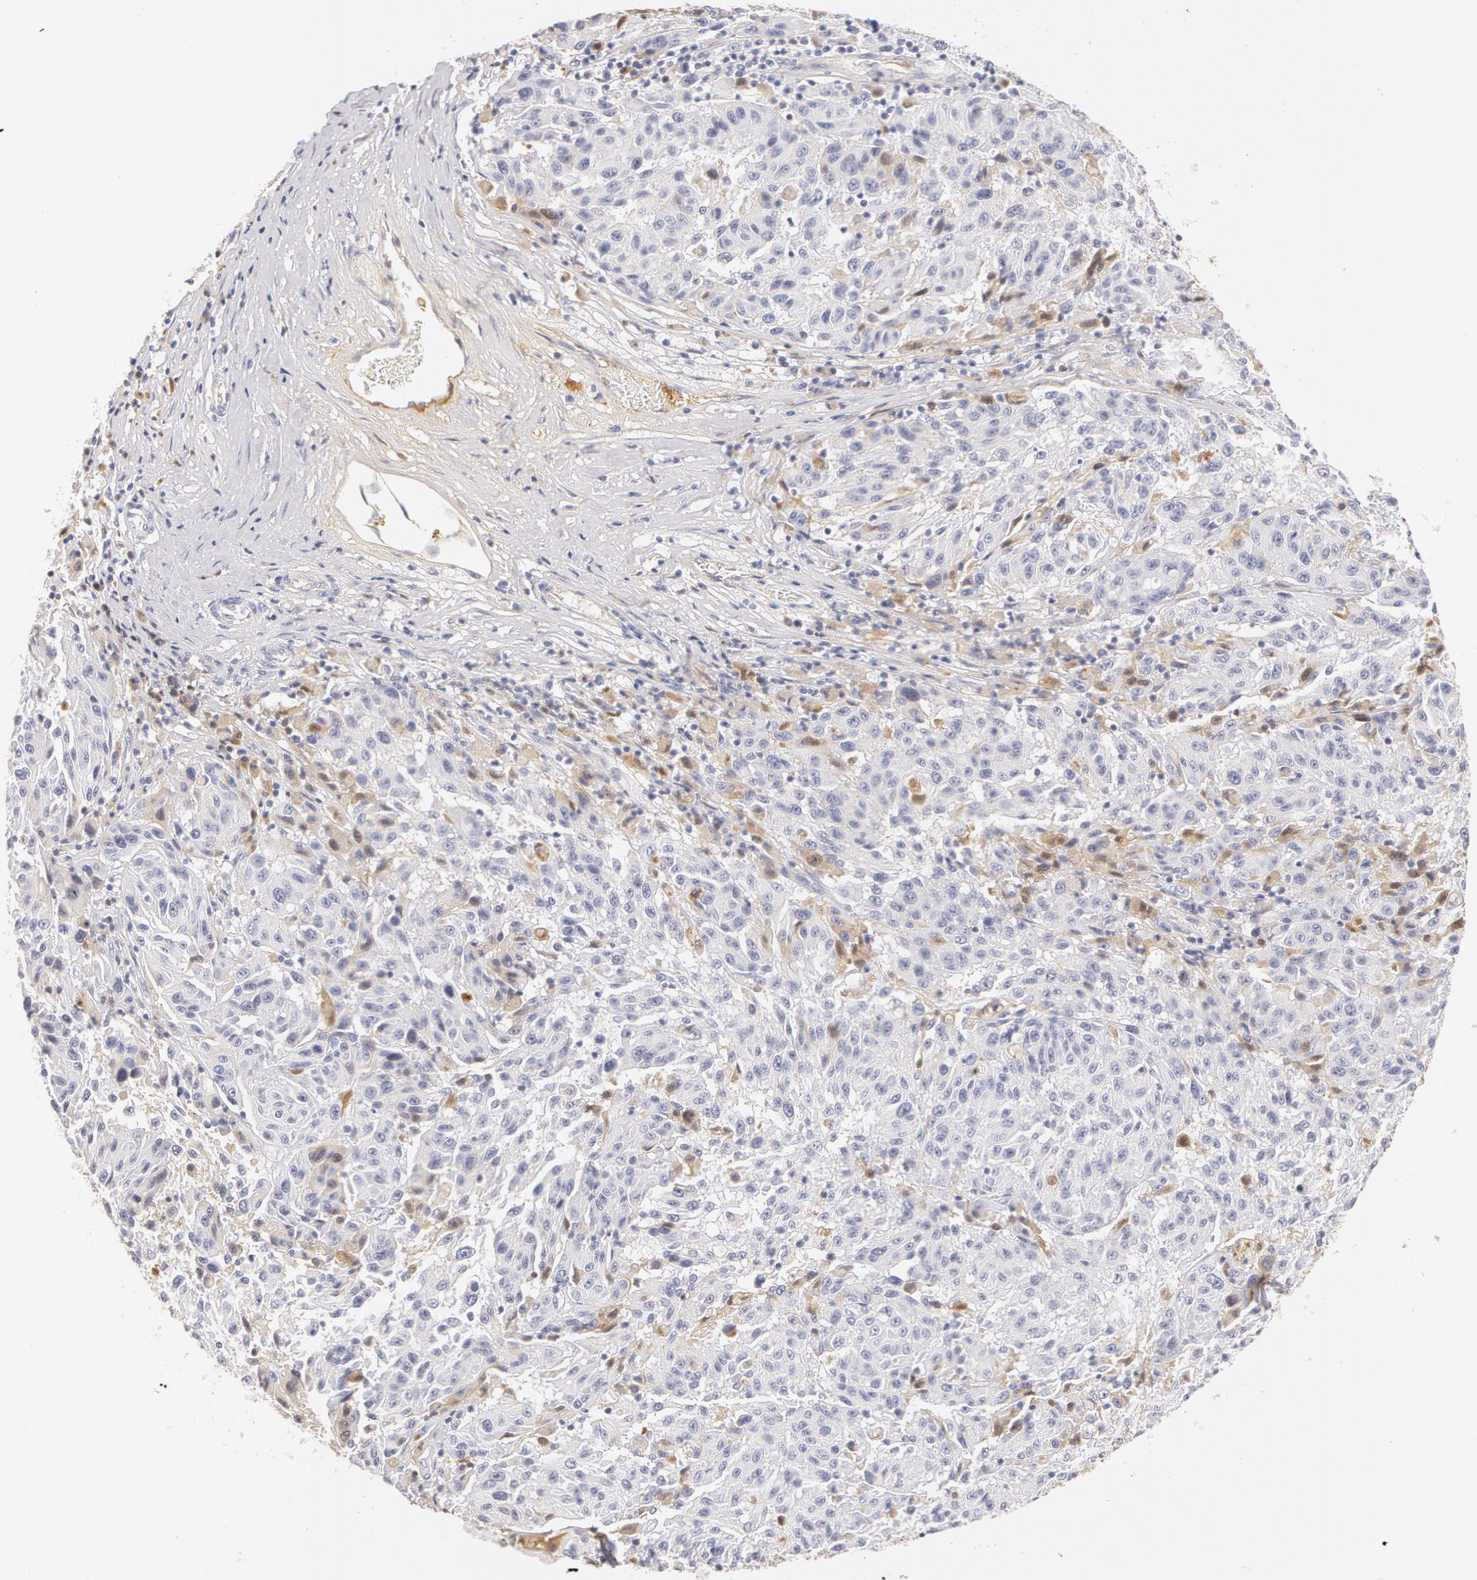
{"staining": {"intensity": "negative", "quantity": "none", "location": "none"}, "tissue": "melanoma", "cell_type": "Tumor cells", "image_type": "cancer", "snomed": [{"axis": "morphology", "description": "Malignant melanoma, NOS"}, {"axis": "topography", "description": "Skin"}], "caption": "Immunohistochemical staining of human malignant melanoma shows no significant staining in tumor cells.", "gene": "AHSG", "patient": {"sex": "female", "age": 77}}